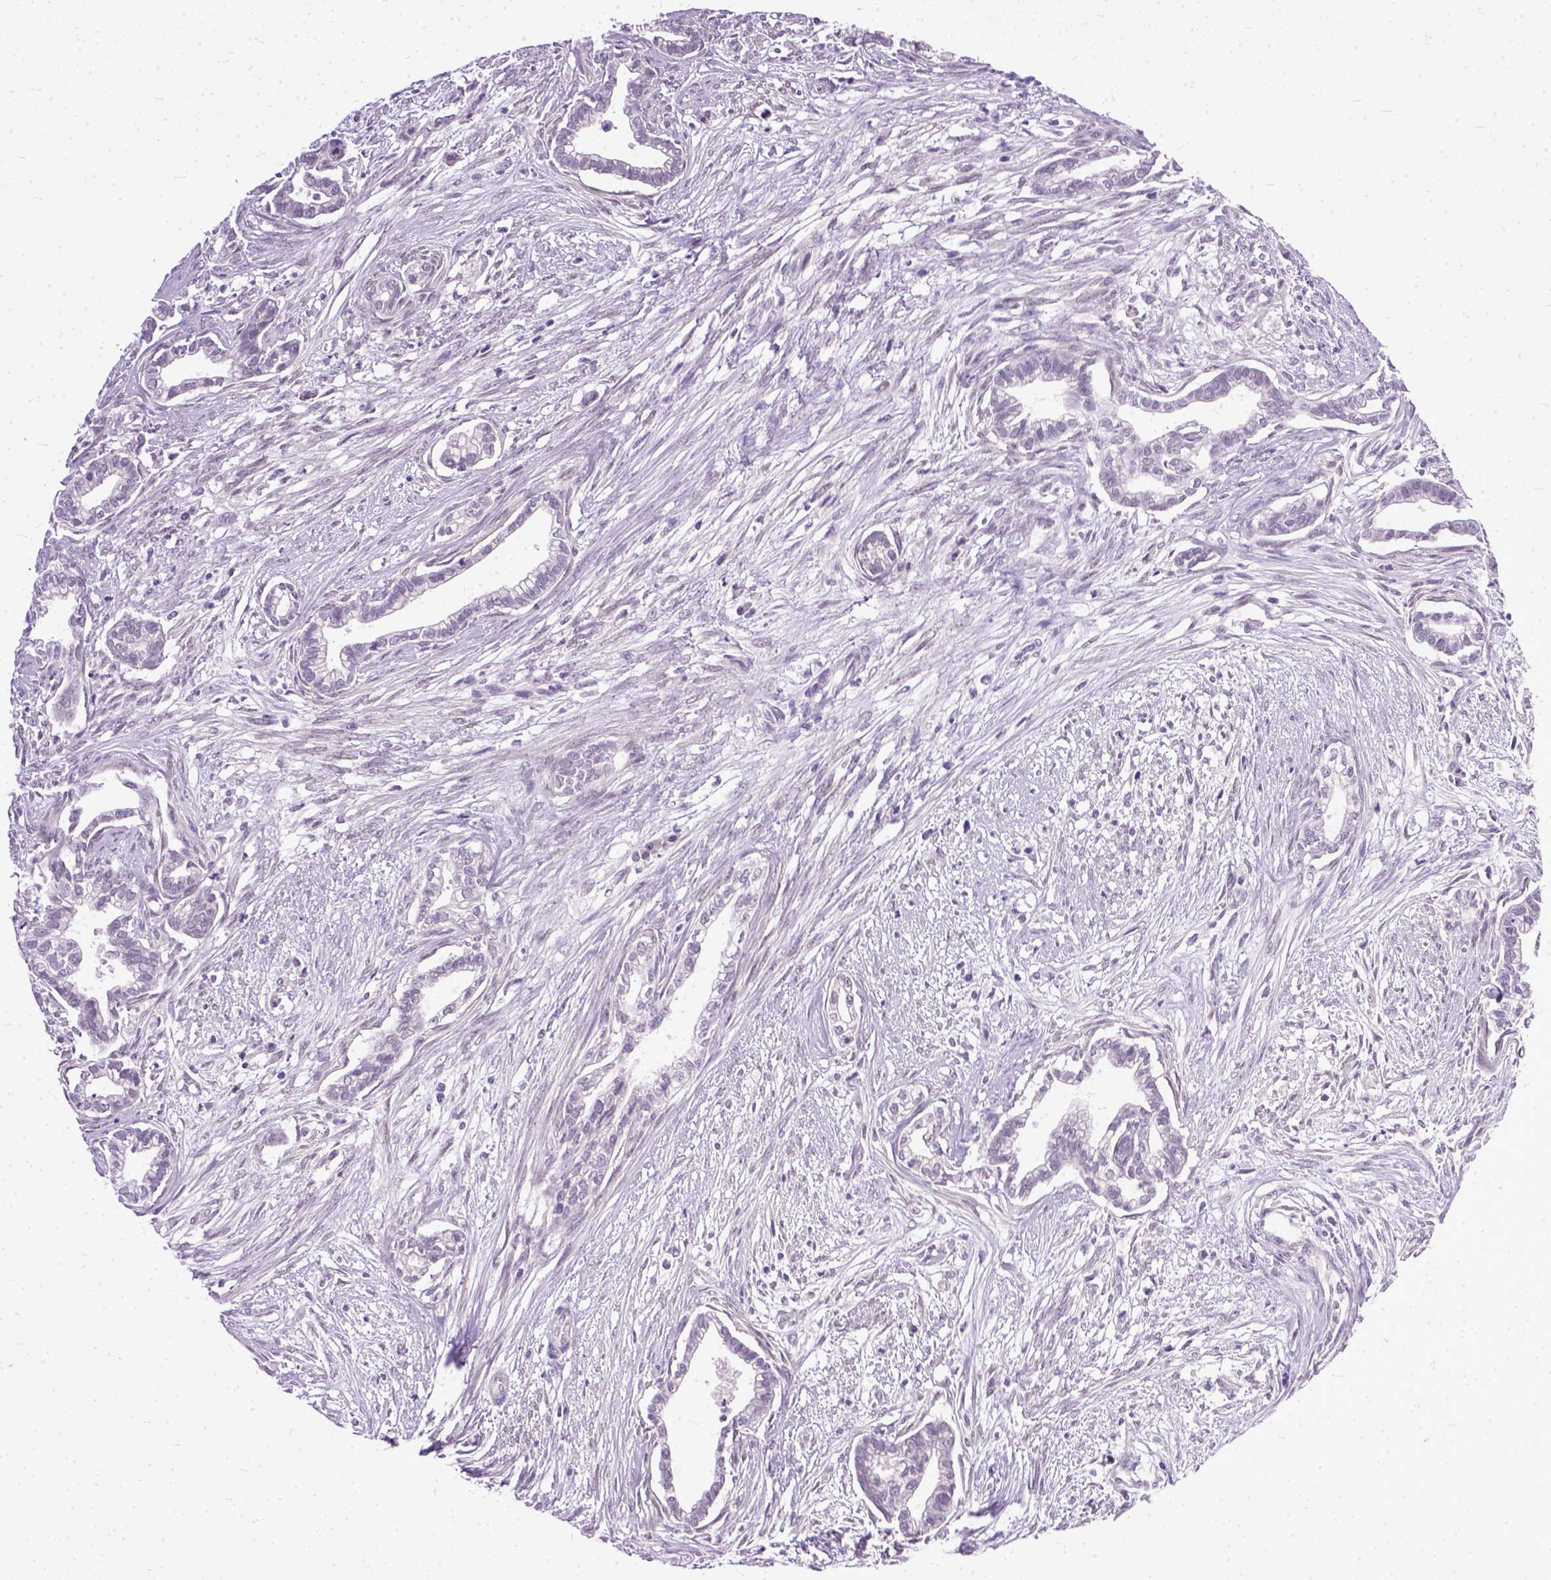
{"staining": {"intensity": "negative", "quantity": "none", "location": "none"}, "tissue": "cervical cancer", "cell_type": "Tumor cells", "image_type": "cancer", "snomed": [{"axis": "morphology", "description": "Adenocarcinoma, NOS"}, {"axis": "topography", "description": "Cervix"}], "caption": "IHC histopathology image of neoplastic tissue: human adenocarcinoma (cervical) stained with DAB reveals no significant protein staining in tumor cells.", "gene": "TCEAL7", "patient": {"sex": "female", "age": 62}}